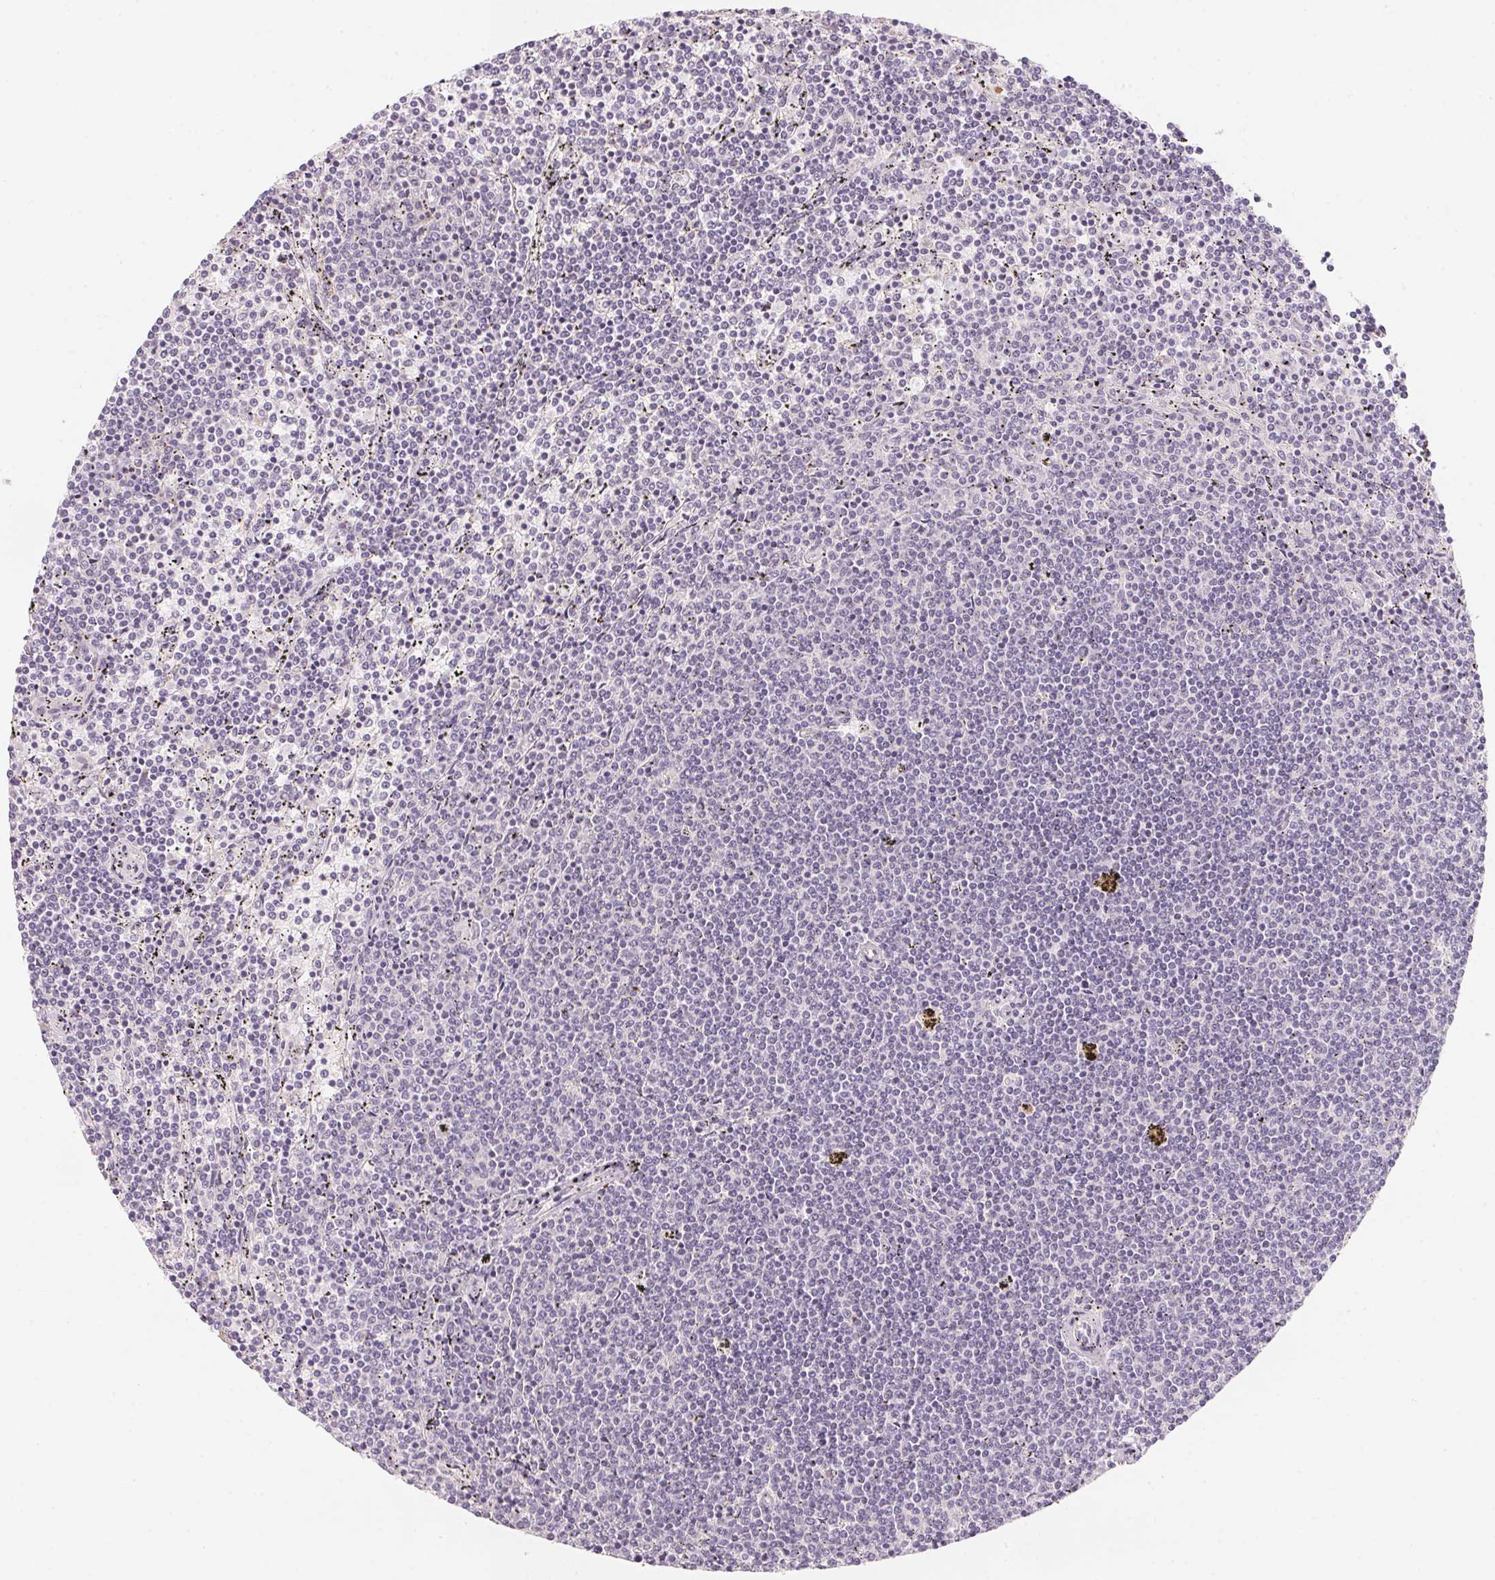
{"staining": {"intensity": "negative", "quantity": "none", "location": "none"}, "tissue": "lymphoma", "cell_type": "Tumor cells", "image_type": "cancer", "snomed": [{"axis": "morphology", "description": "Malignant lymphoma, non-Hodgkin's type, Low grade"}, {"axis": "topography", "description": "Spleen"}], "caption": "Protein analysis of low-grade malignant lymphoma, non-Hodgkin's type demonstrates no significant expression in tumor cells.", "gene": "CFAP276", "patient": {"sex": "female", "age": 50}}